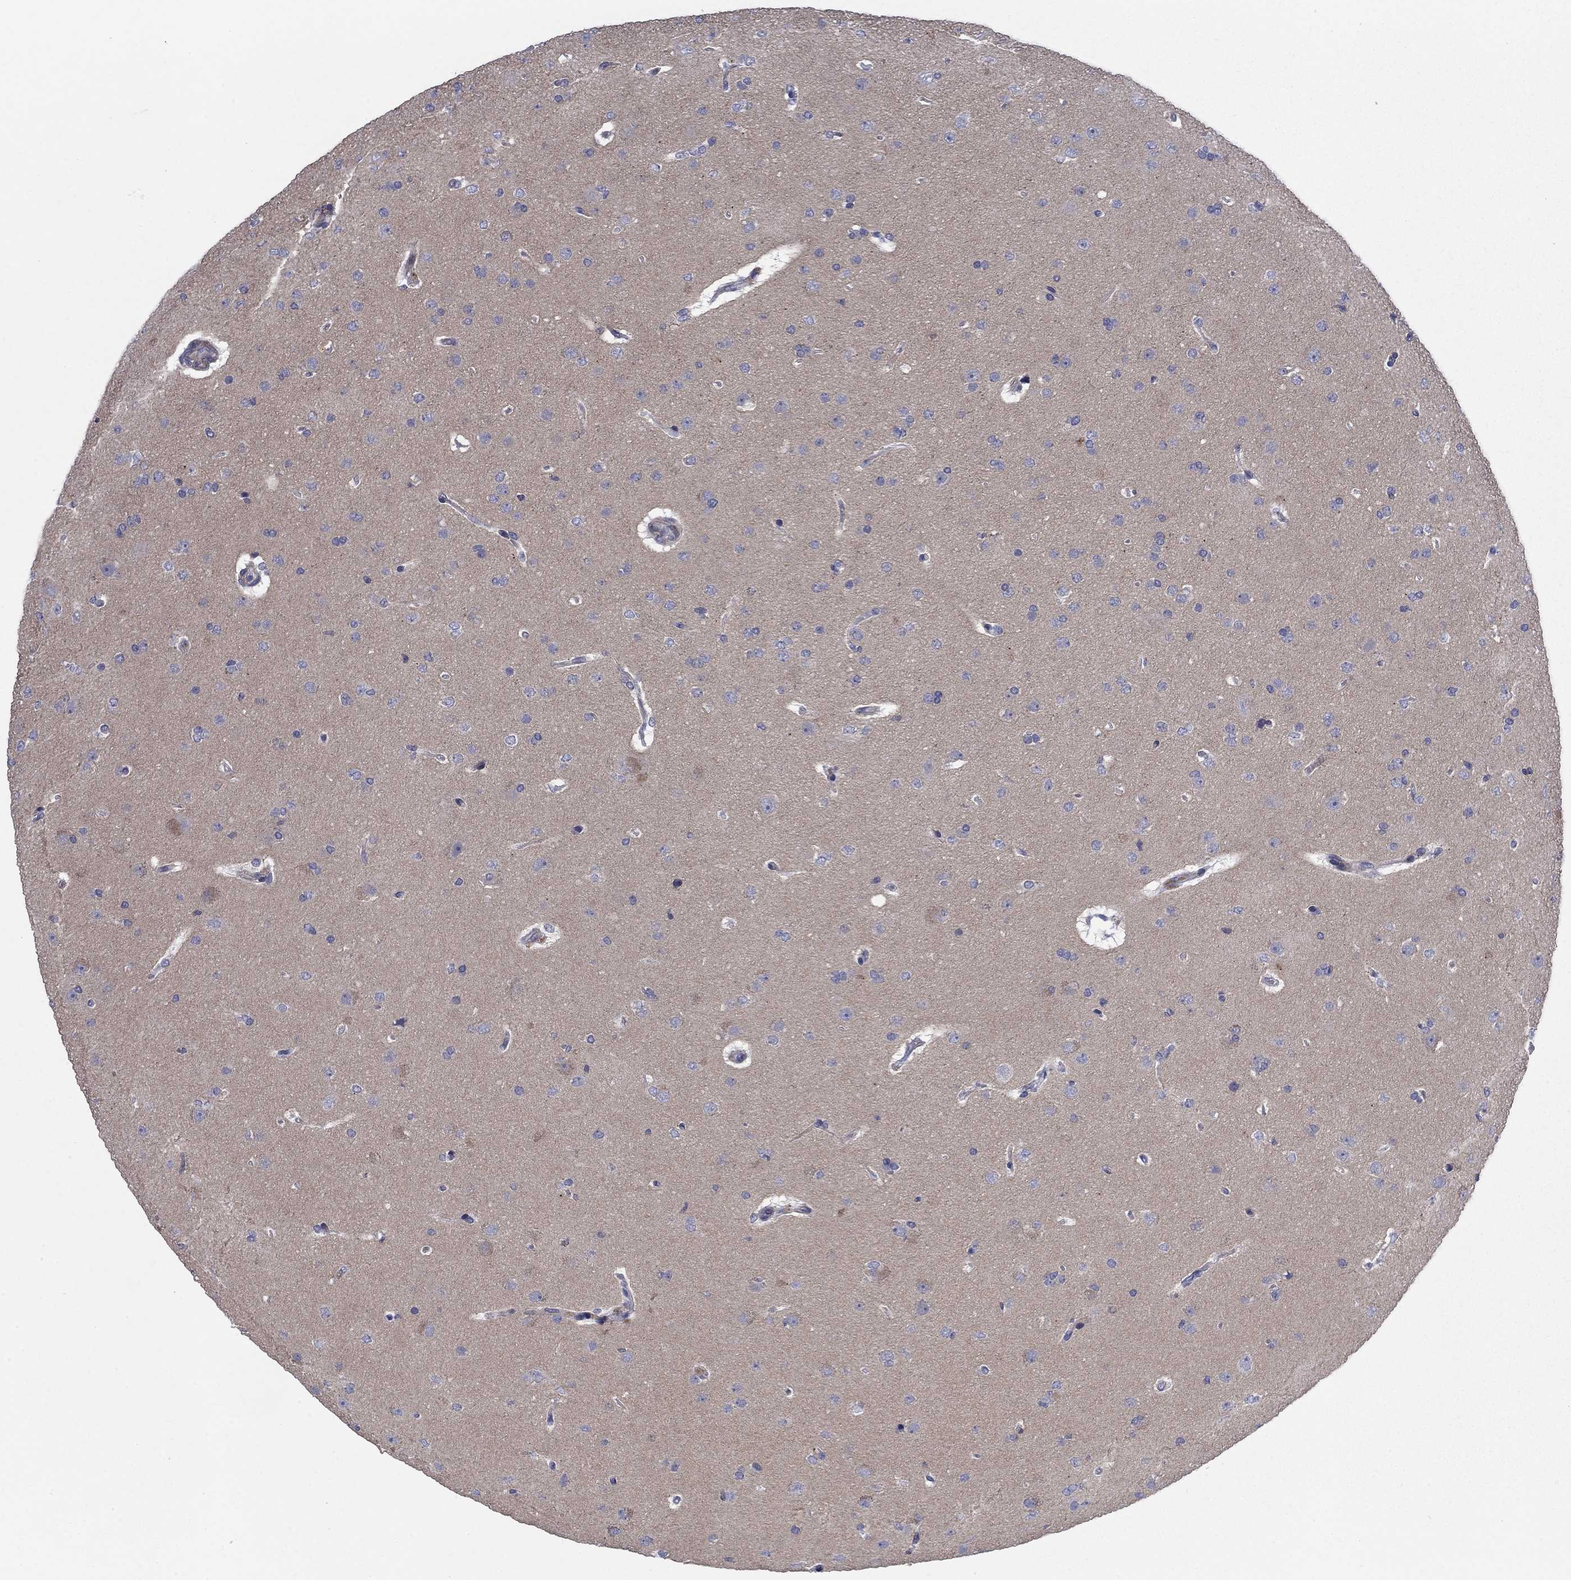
{"staining": {"intensity": "negative", "quantity": "none", "location": "none"}, "tissue": "glioma", "cell_type": "Tumor cells", "image_type": "cancer", "snomed": [{"axis": "morphology", "description": "Glioma, malignant, NOS"}, {"axis": "topography", "description": "Cerebral cortex"}], "caption": "Immunohistochemical staining of human glioma exhibits no significant staining in tumor cells. (Immunohistochemistry, brightfield microscopy, high magnification).", "gene": "KIF15", "patient": {"sex": "male", "age": 58}}